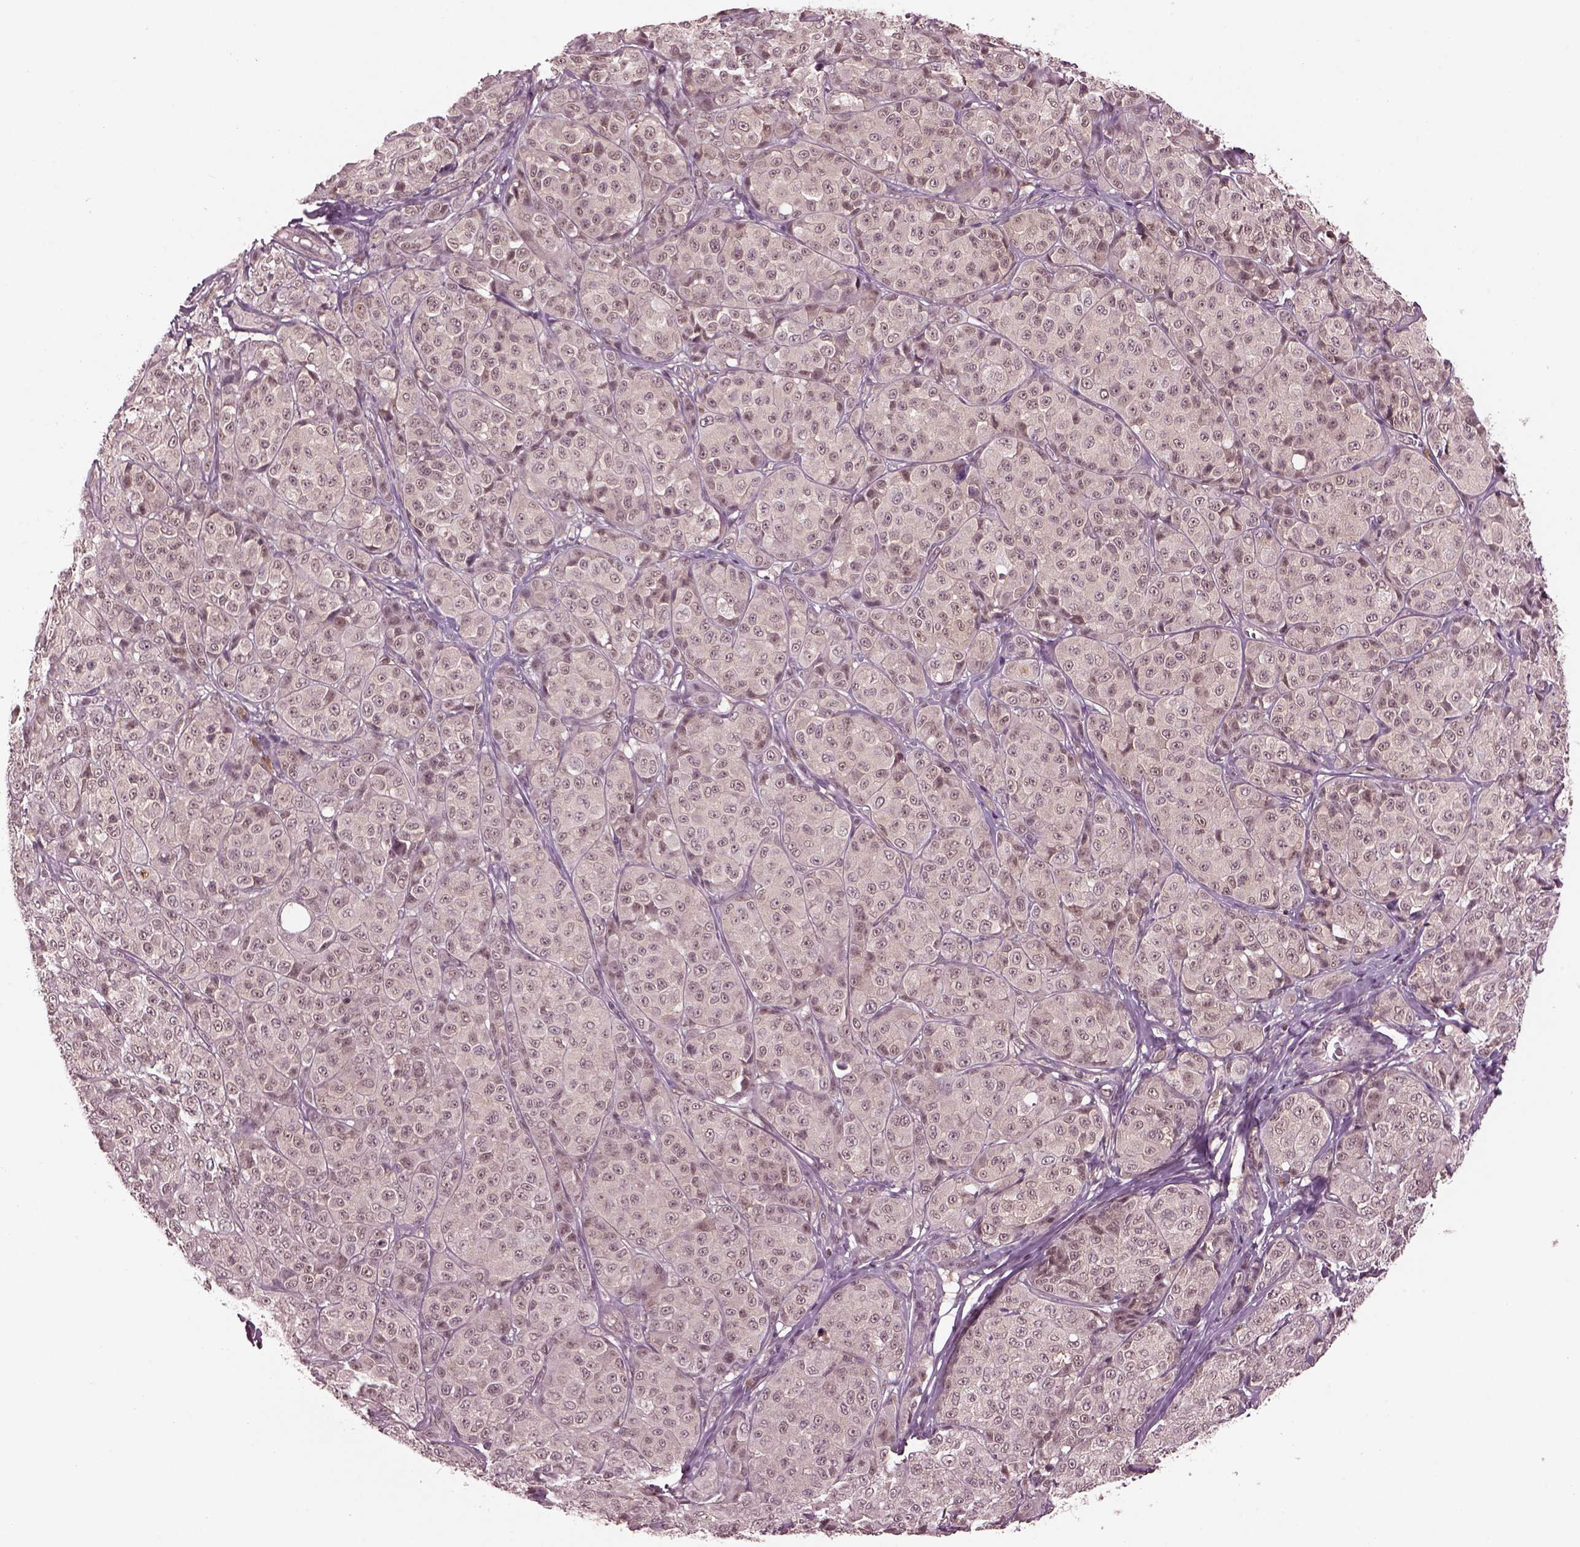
{"staining": {"intensity": "weak", "quantity": "25%-75%", "location": "cytoplasmic/membranous"}, "tissue": "melanoma", "cell_type": "Tumor cells", "image_type": "cancer", "snomed": [{"axis": "morphology", "description": "Malignant melanoma, NOS"}, {"axis": "topography", "description": "Skin"}], "caption": "Human melanoma stained for a protein (brown) demonstrates weak cytoplasmic/membranous positive staining in about 25%-75% of tumor cells.", "gene": "SRI", "patient": {"sex": "male", "age": 89}}